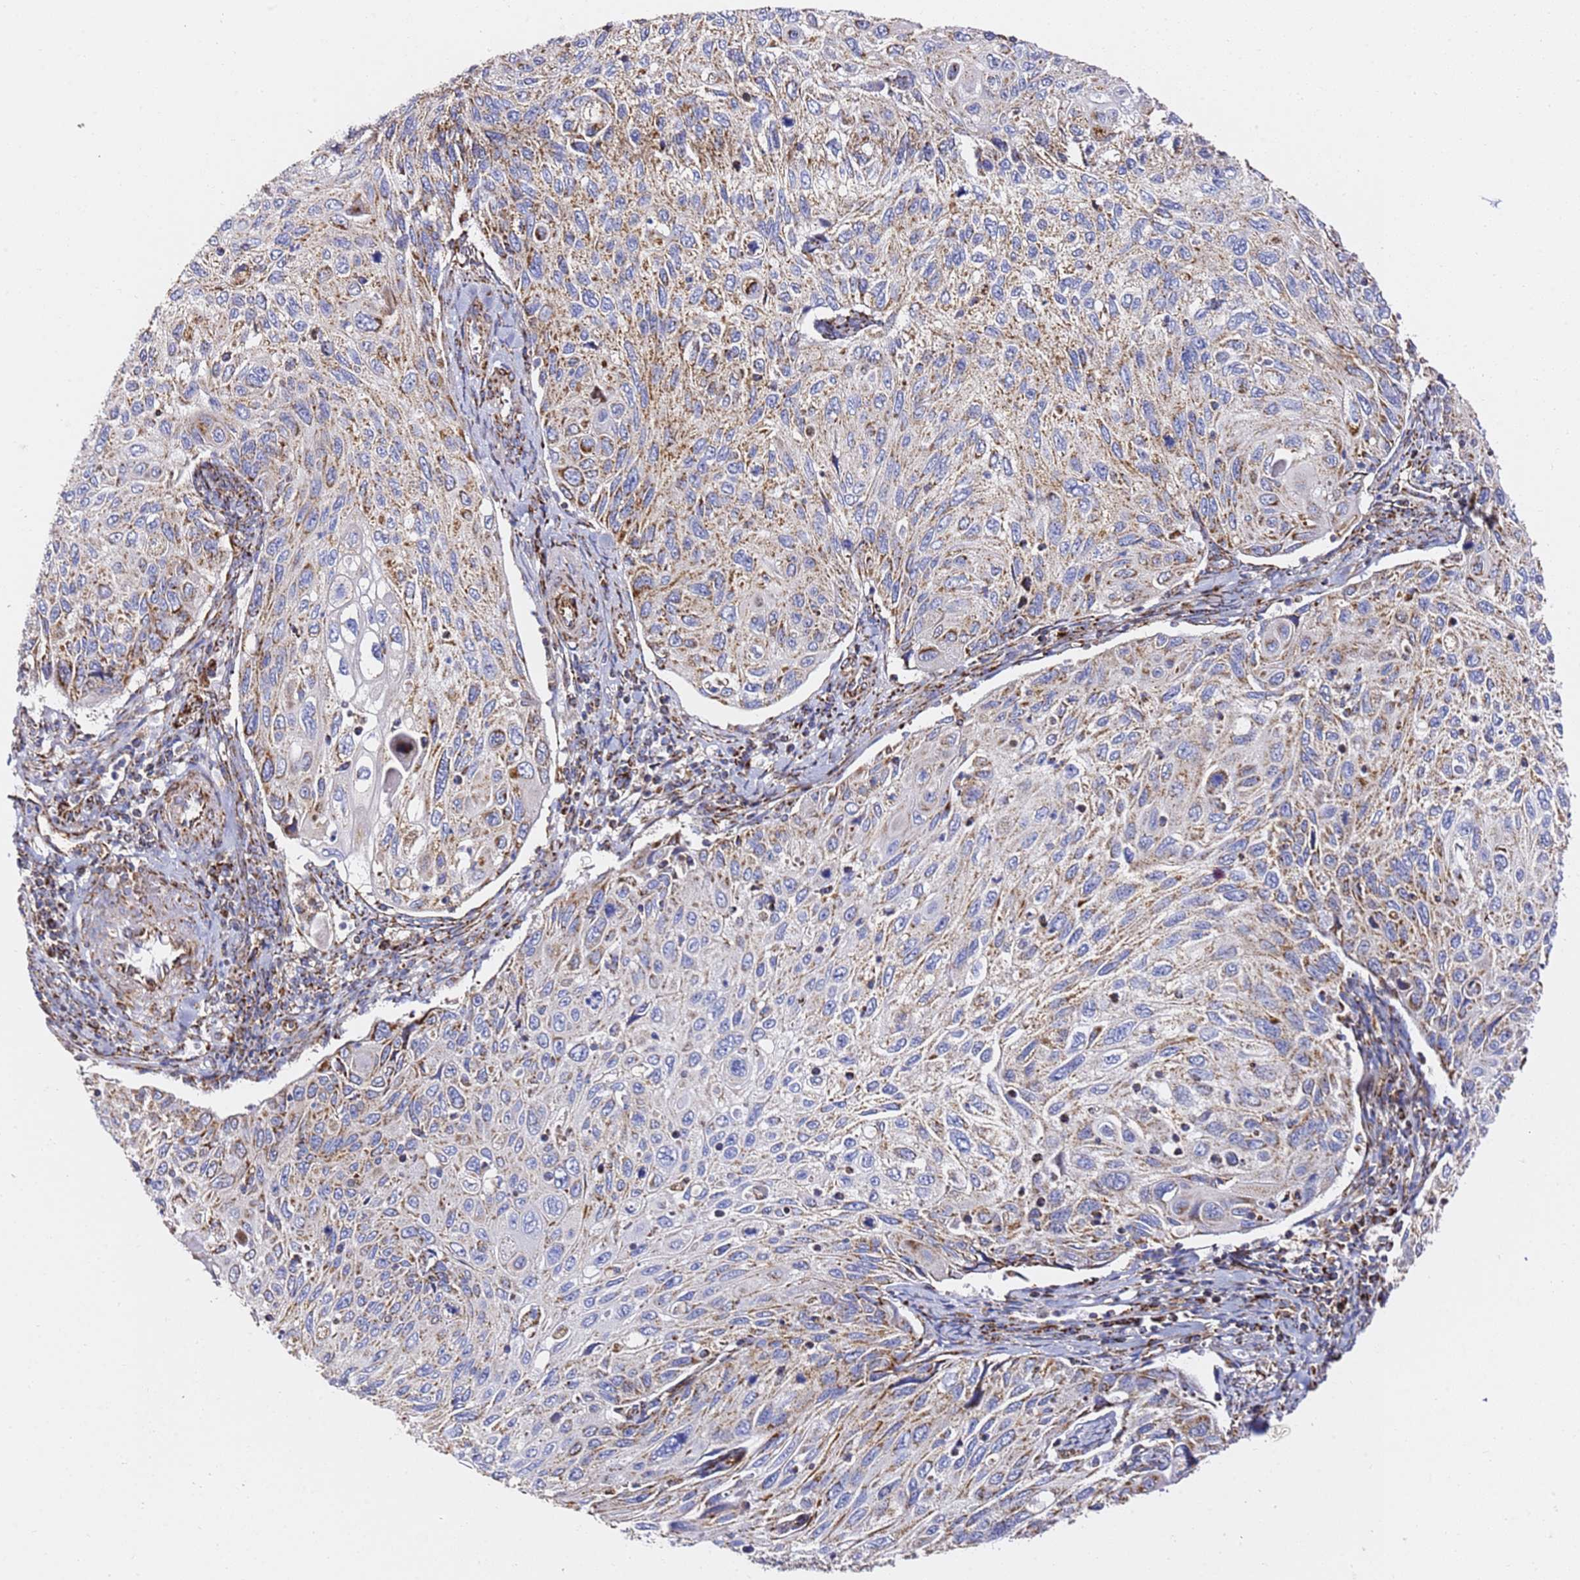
{"staining": {"intensity": "moderate", "quantity": "25%-75%", "location": "cytoplasmic/membranous"}, "tissue": "cervical cancer", "cell_type": "Tumor cells", "image_type": "cancer", "snomed": [{"axis": "morphology", "description": "Squamous cell carcinoma, NOS"}, {"axis": "topography", "description": "Cervix"}], "caption": "Cervical cancer (squamous cell carcinoma) tissue displays moderate cytoplasmic/membranous expression in about 25%-75% of tumor cells", "gene": "NDUFA3", "patient": {"sex": "female", "age": 70}}